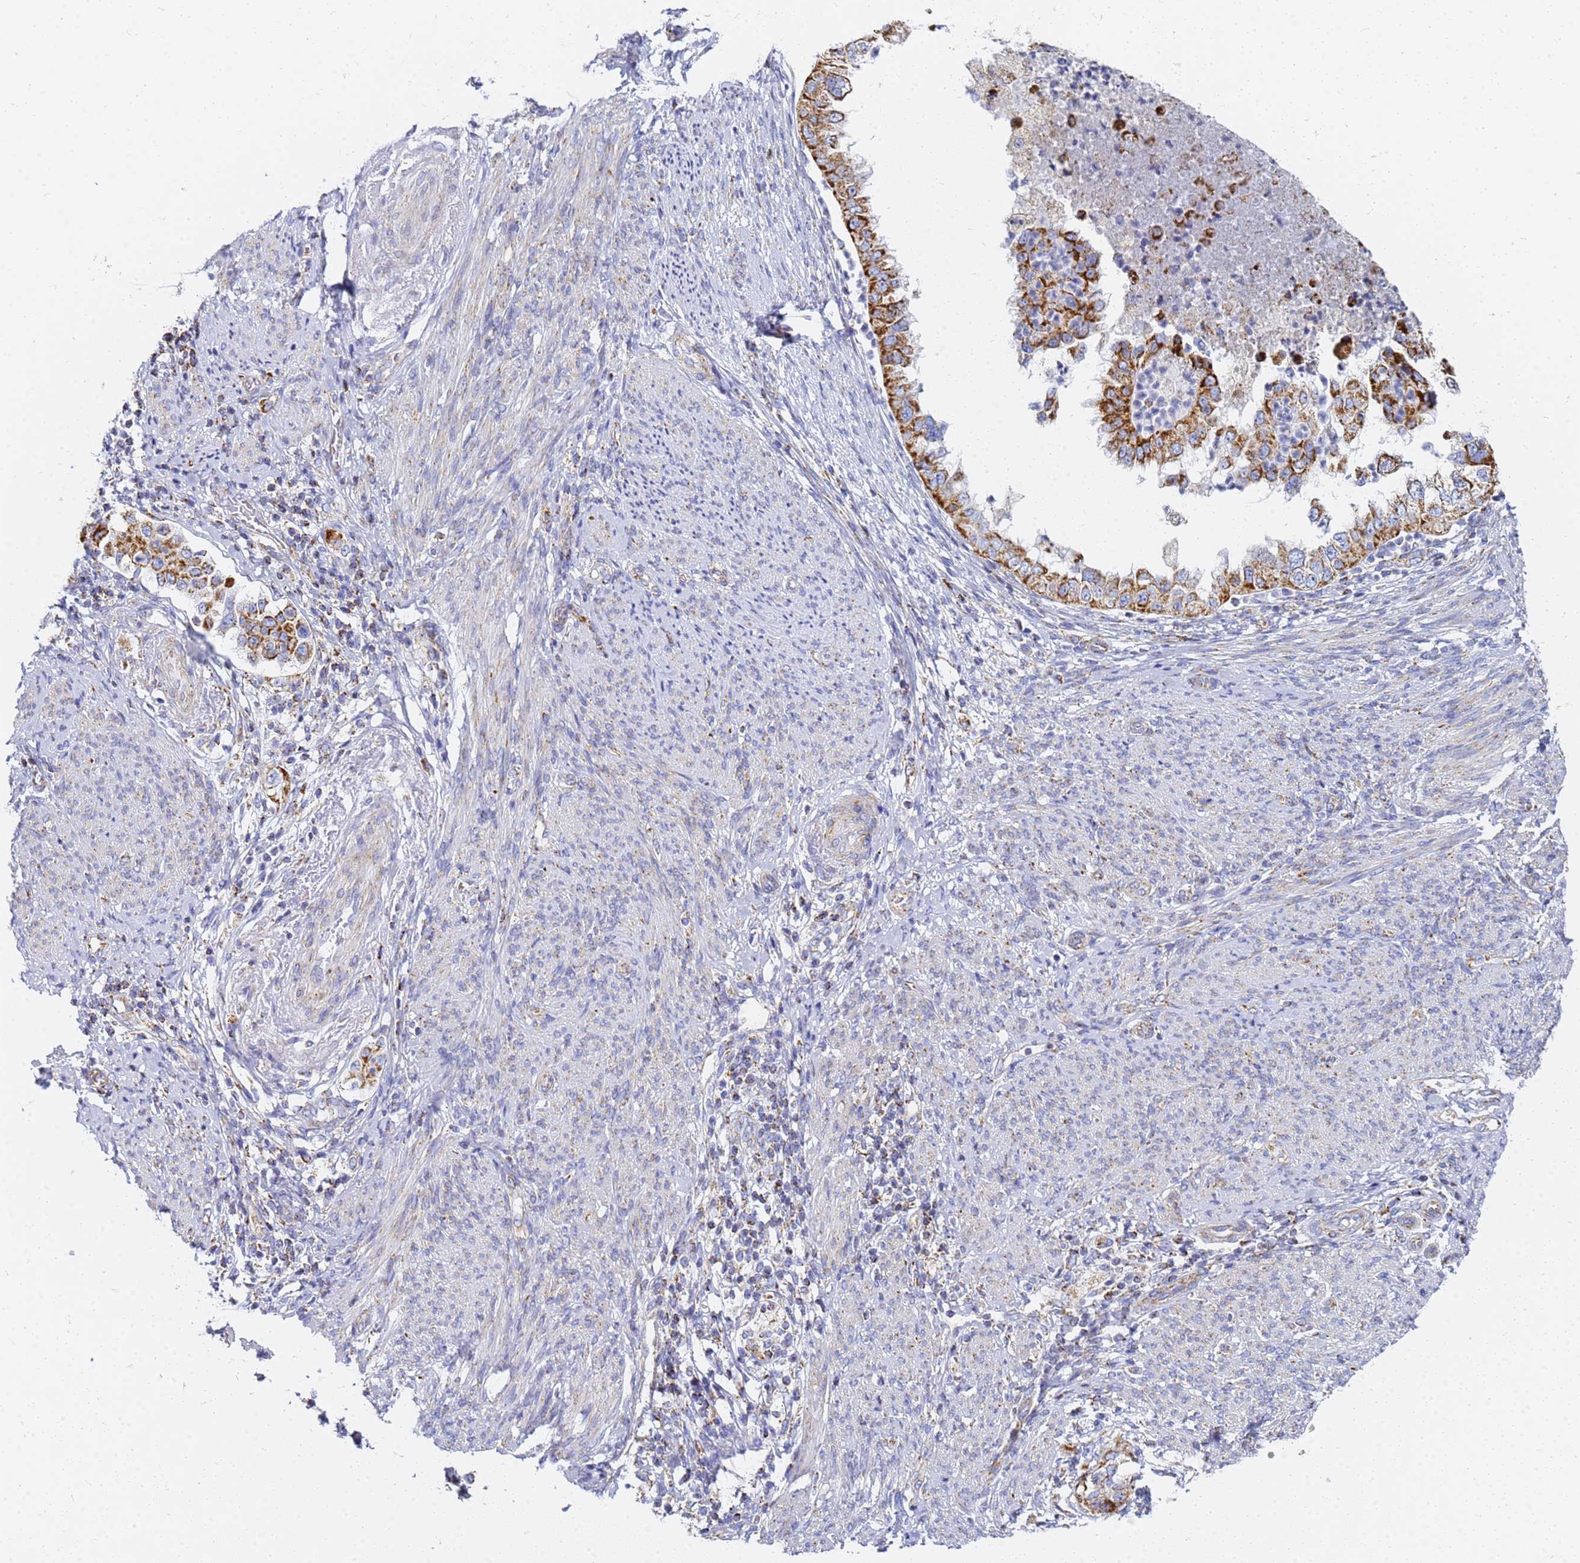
{"staining": {"intensity": "strong", "quantity": ">75%", "location": "cytoplasmic/membranous"}, "tissue": "endometrial cancer", "cell_type": "Tumor cells", "image_type": "cancer", "snomed": [{"axis": "morphology", "description": "Adenocarcinoma, NOS"}, {"axis": "topography", "description": "Endometrium"}], "caption": "Tumor cells demonstrate strong cytoplasmic/membranous staining in approximately >75% of cells in adenocarcinoma (endometrial). Nuclei are stained in blue.", "gene": "CNIH4", "patient": {"sex": "female", "age": 85}}